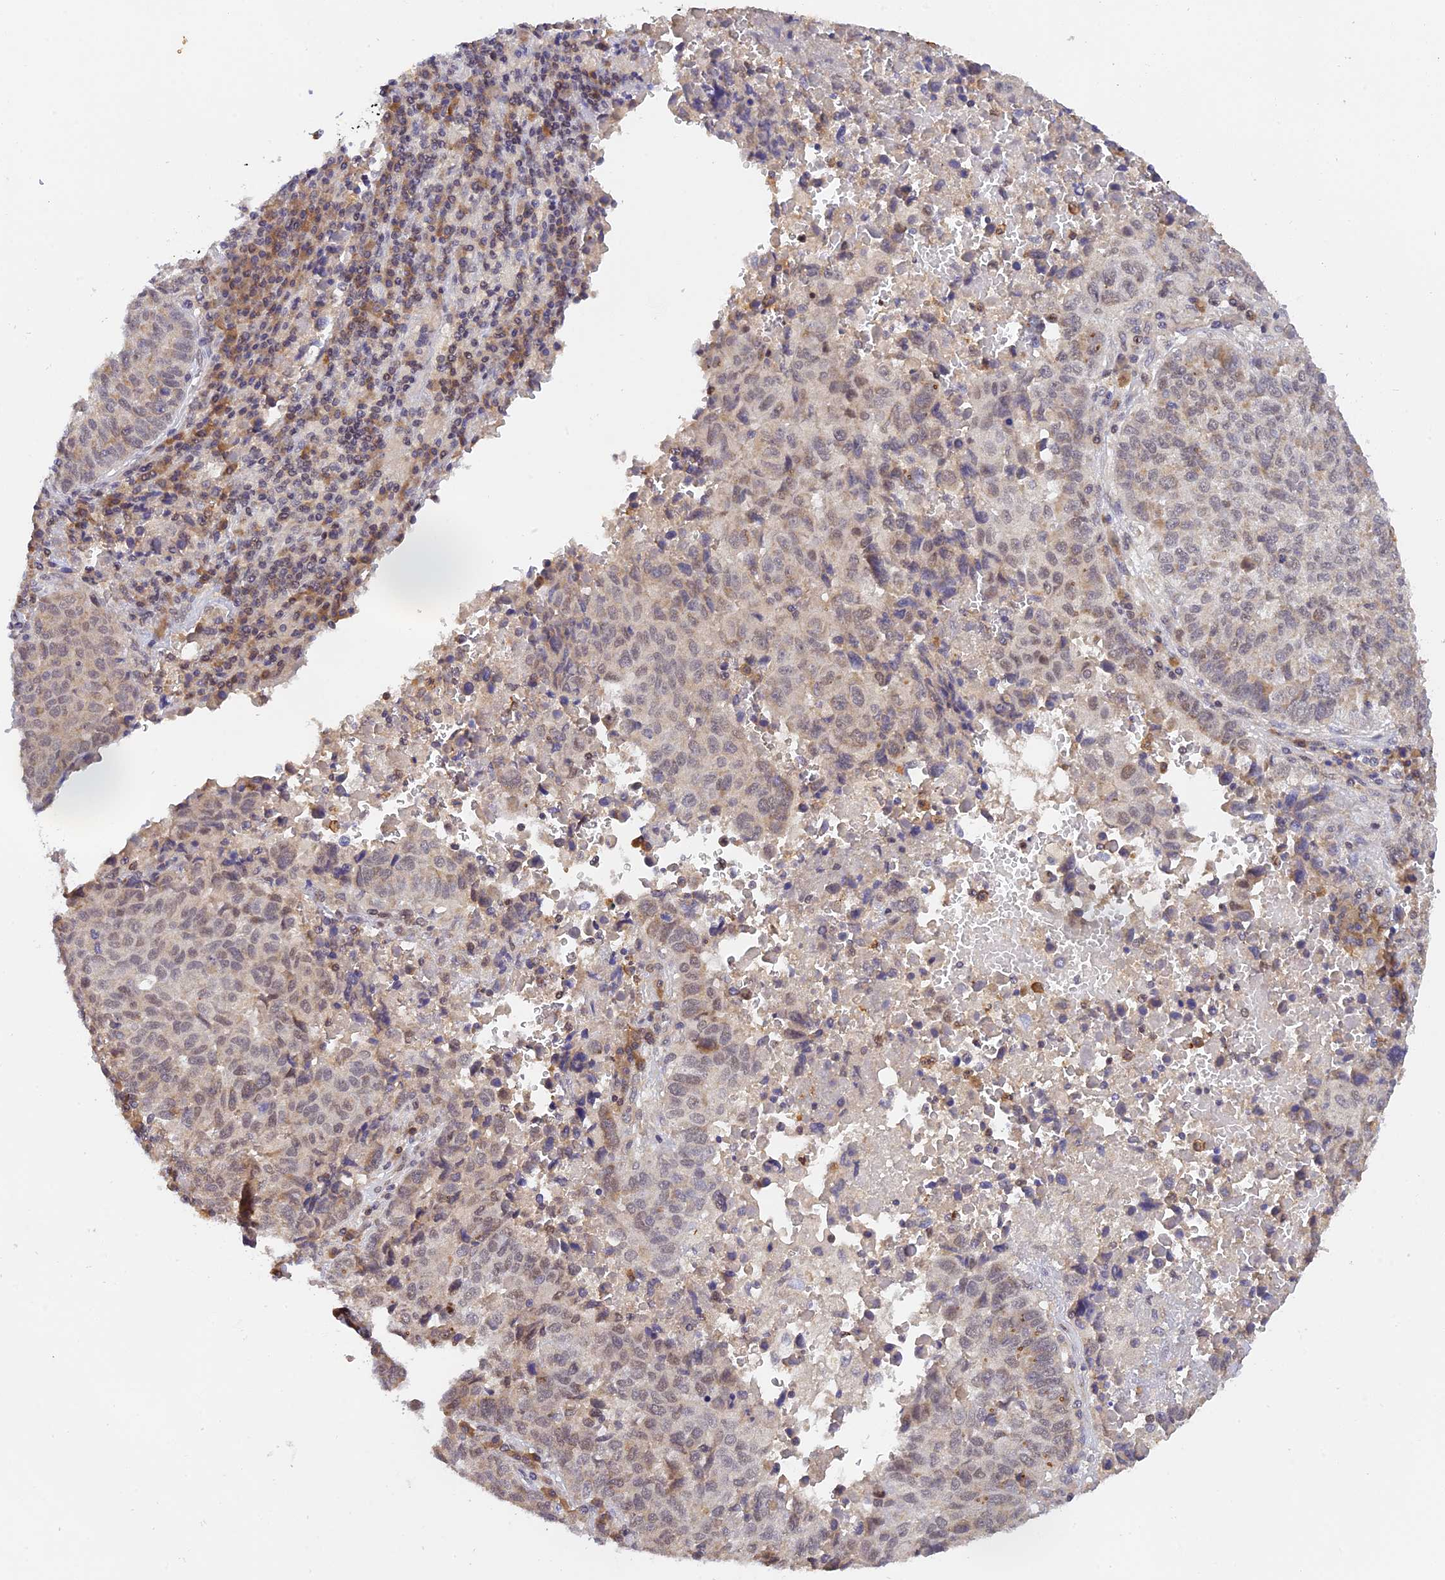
{"staining": {"intensity": "negative", "quantity": "none", "location": "none"}, "tissue": "lung cancer", "cell_type": "Tumor cells", "image_type": "cancer", "snomed": [{"axis": "morphology", "description": "Squamous cell carcinoma, NOS"}, {"axis": "topography", "description": "Lung"}], "caption": "Immunohistochemical staining of human lung squamous cell carcinoma reveals no significant staining in tumor cells.", "gene": "PEX16", "patient": {"sex": "male", "age": 73}}